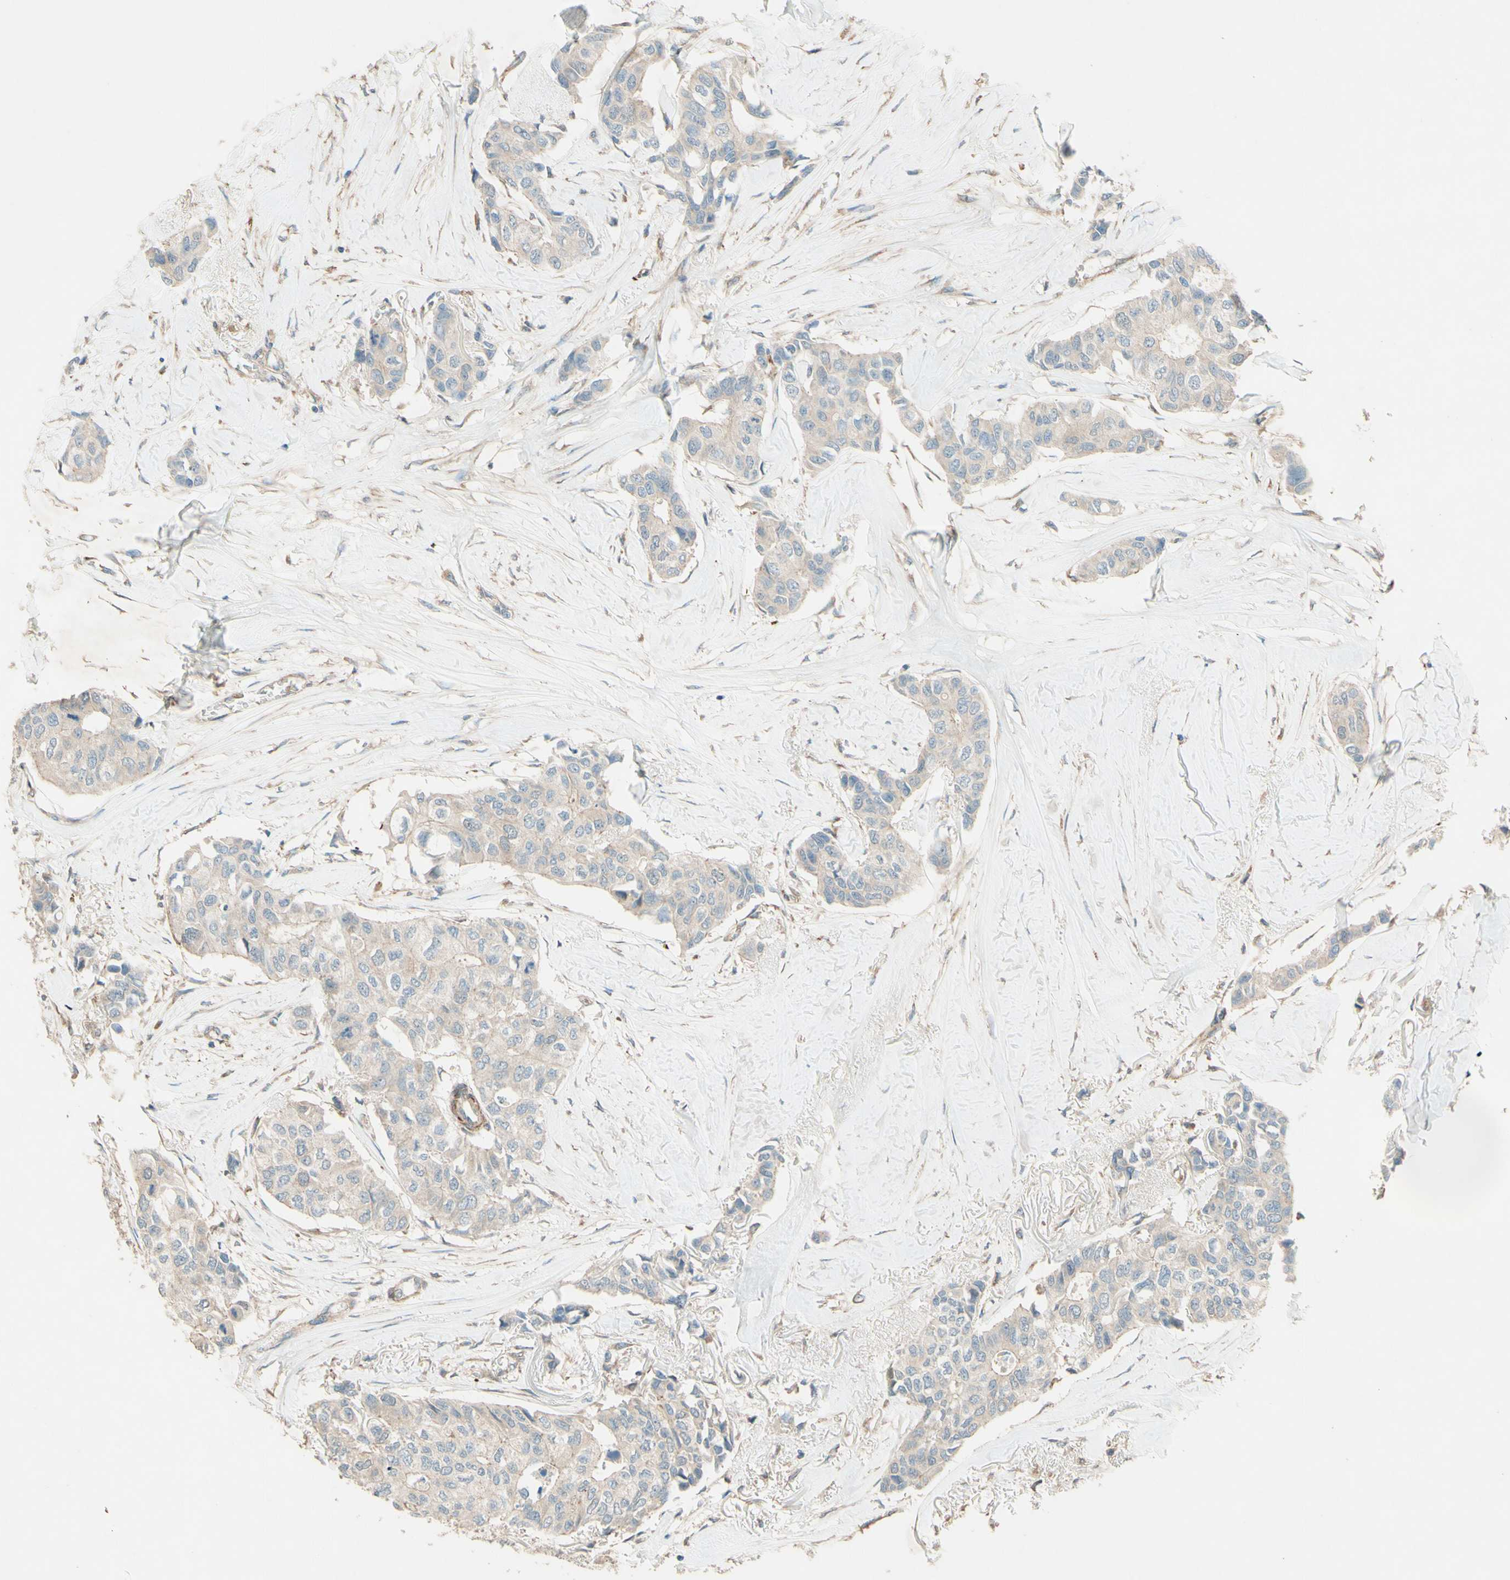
{"staining": {"intensity": "weak", "quantity": ">75%", "location": "cytoplasmic/membranous"}, "tissue": "breast cancer", "cell_type": "Tumor cells", "image_type": "cancer", "snomed": [{"axis": "morphology", "description": "Duct carcinoma"}, {"axis": "topography", "description": "Breast"}], "caption": "Human breast cancer (infiltrating ductal carcinoma) stained with a brown dye demonstrates weak cytoplasmic/membranous positive positivity in approximately >75% of tumor cells.", "gene": "ADAM17", "patient": {"sex": "female", "age": 80}}